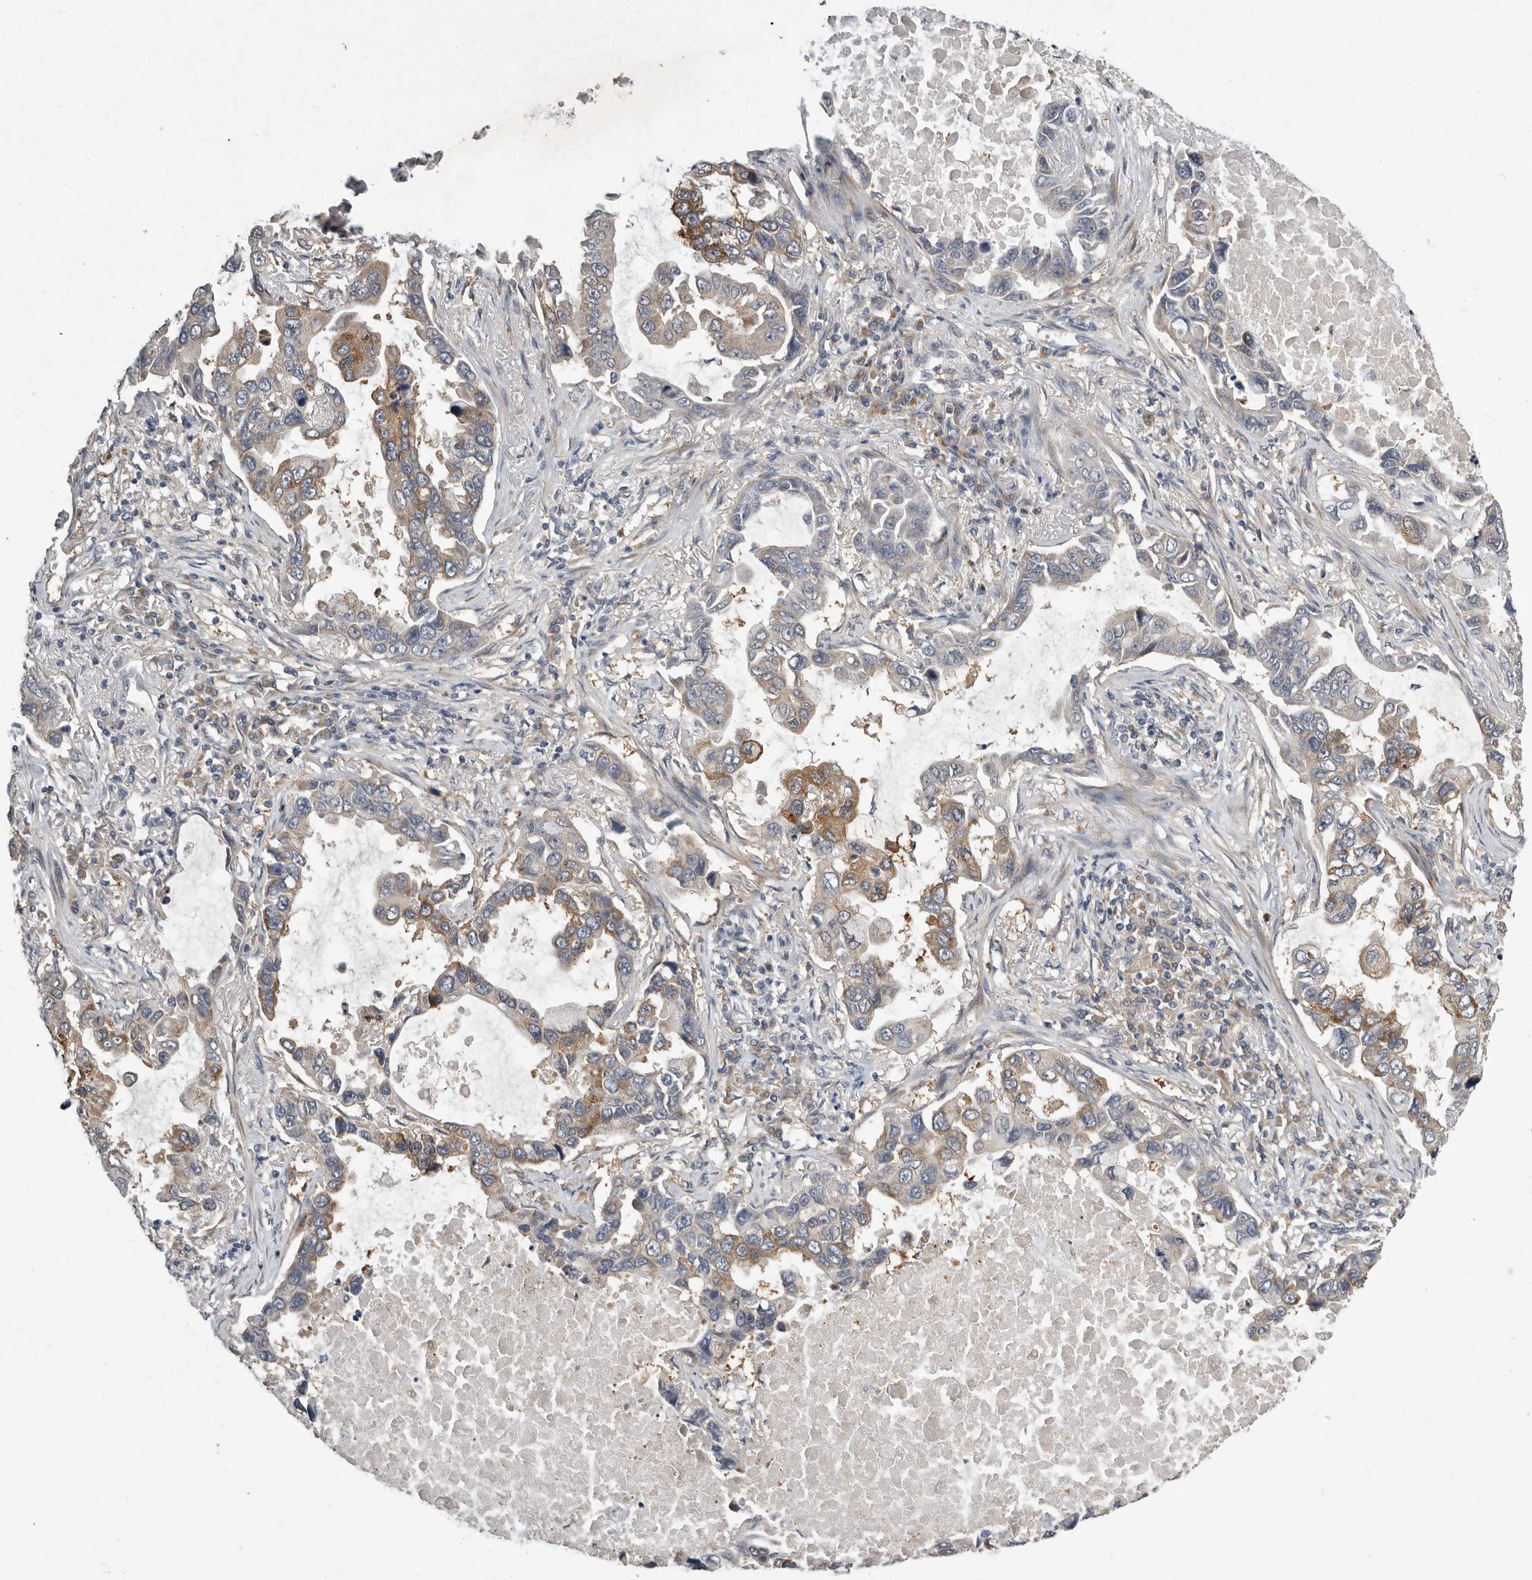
{"staining": {"intensity": "moderate", "quantity": "25%-75%", "location": "cytoplasmic/membranous"}, "tissue": "lung cancer", "cell_type": "Tumor cells", "image_type": "cancer", "snomed": [{"axis": "morphology", "description": "Adenocarcinoma, NOS"}, {"axis": "topography", "description": "Lung"}], "caption": "Immunohistochemical staining of human lung adenocarcinoma reveals medium levels of moderate cytoplasmic/membranous positivity in about 25%-75% of tumor cells. Nuclei are stained in blue.", "gene": "RALGPS2", "patient": {"sex": "male", "age": 64}}